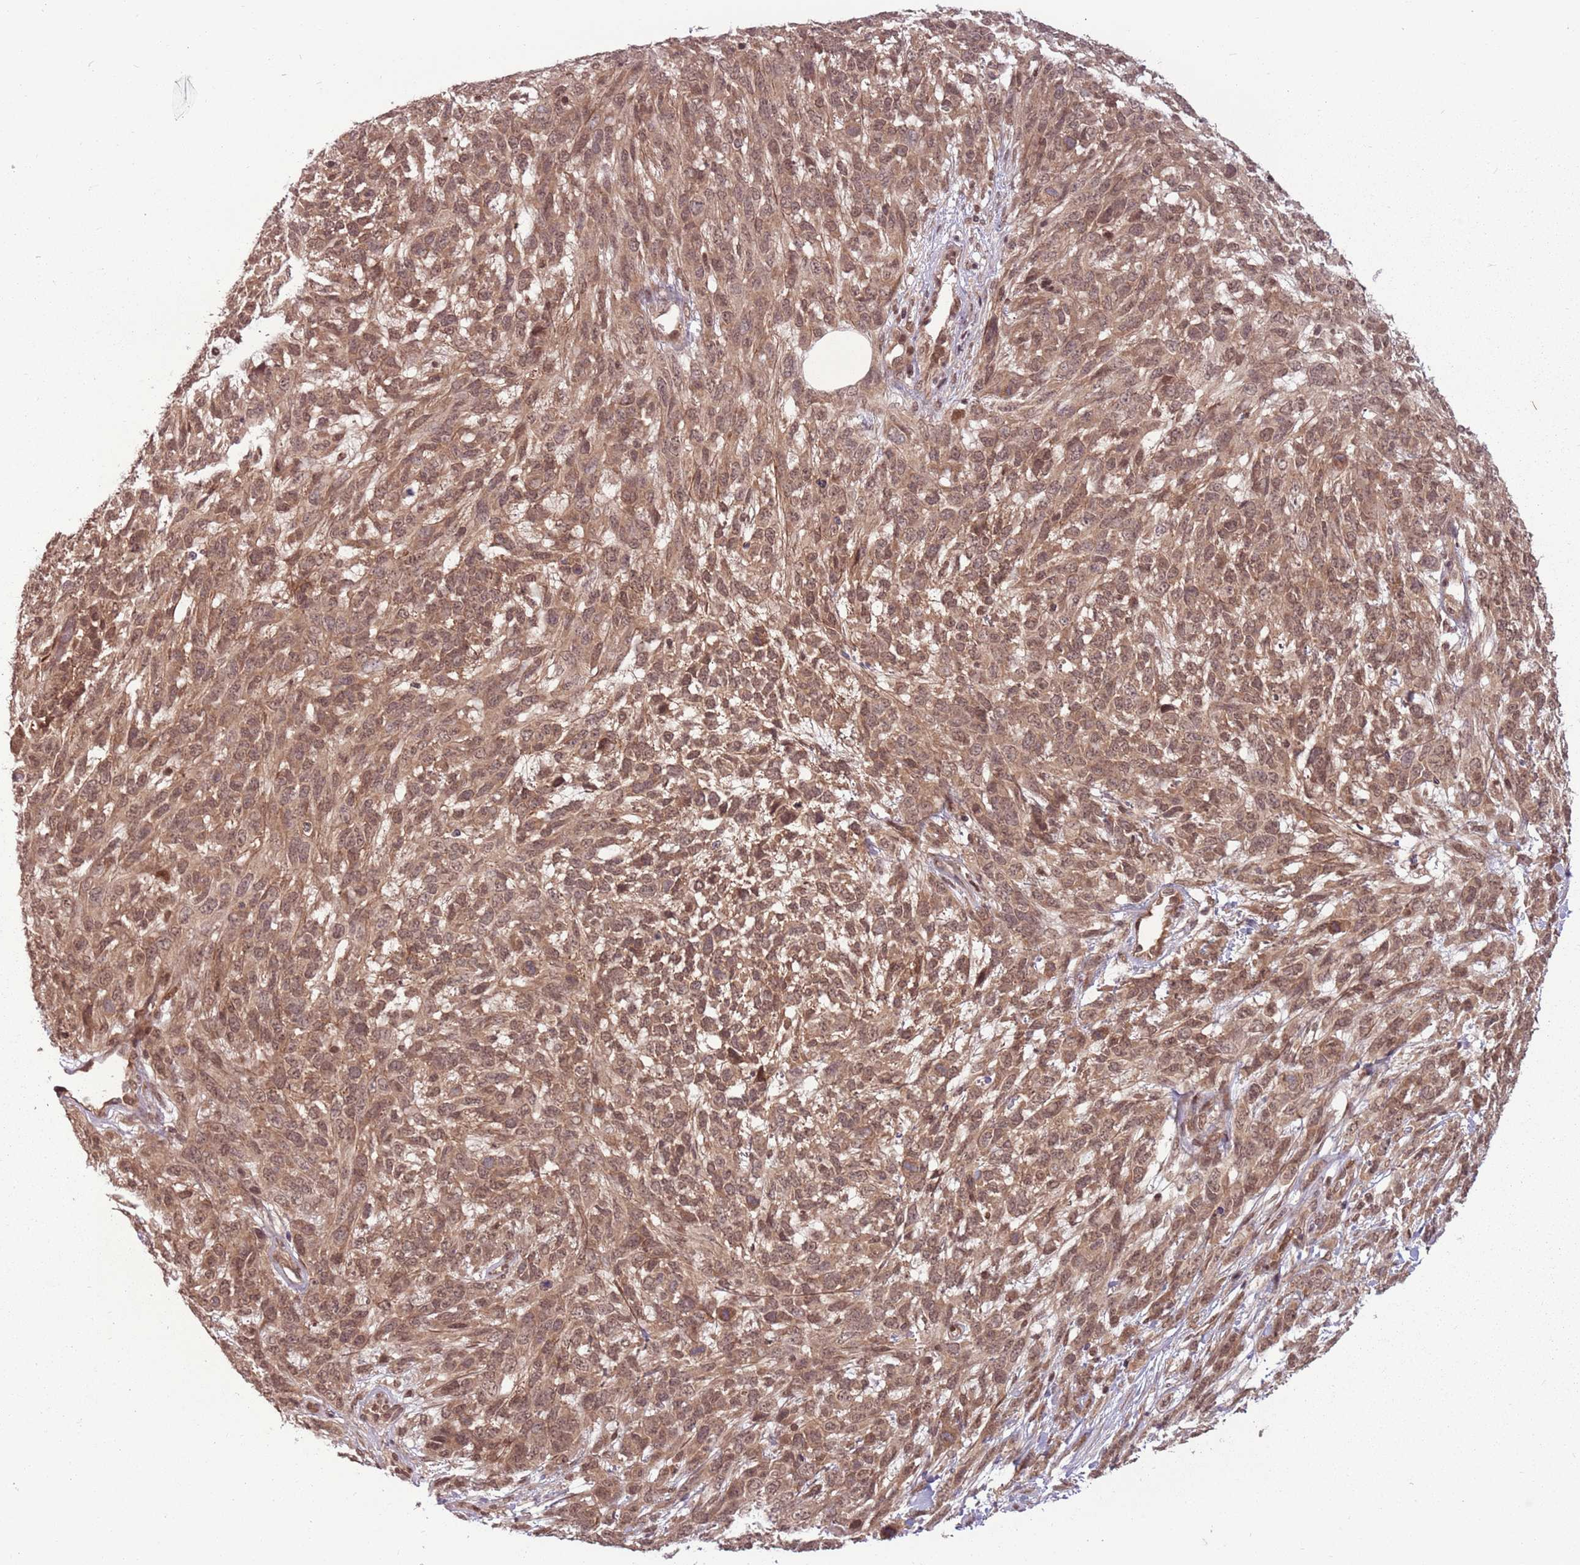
{"staining": {"intensity": "moderate", "quantity": ">75%", "location": "cytoplasmic/membranous,nuclear"}, "tissue": "melanoma", "cell_type": "Tumor cells", "image_type": "cancer", "snomed": [{"axis": "morphology", "description": "Normal morphology"}, {"axis": "morphology", "description": "Malignant melanoma, NOS"}, {"axis": "topography", "description": "Skin"}], "caption": "Malignant melanoma tissue displays moderate cytoplasmic/membranous and nuclear staining in about >75% of tumor cells, visualized by immunohistochemistry.", "gene": "ADAMTS3", "patient": {"sex": "female", "age": 72}}